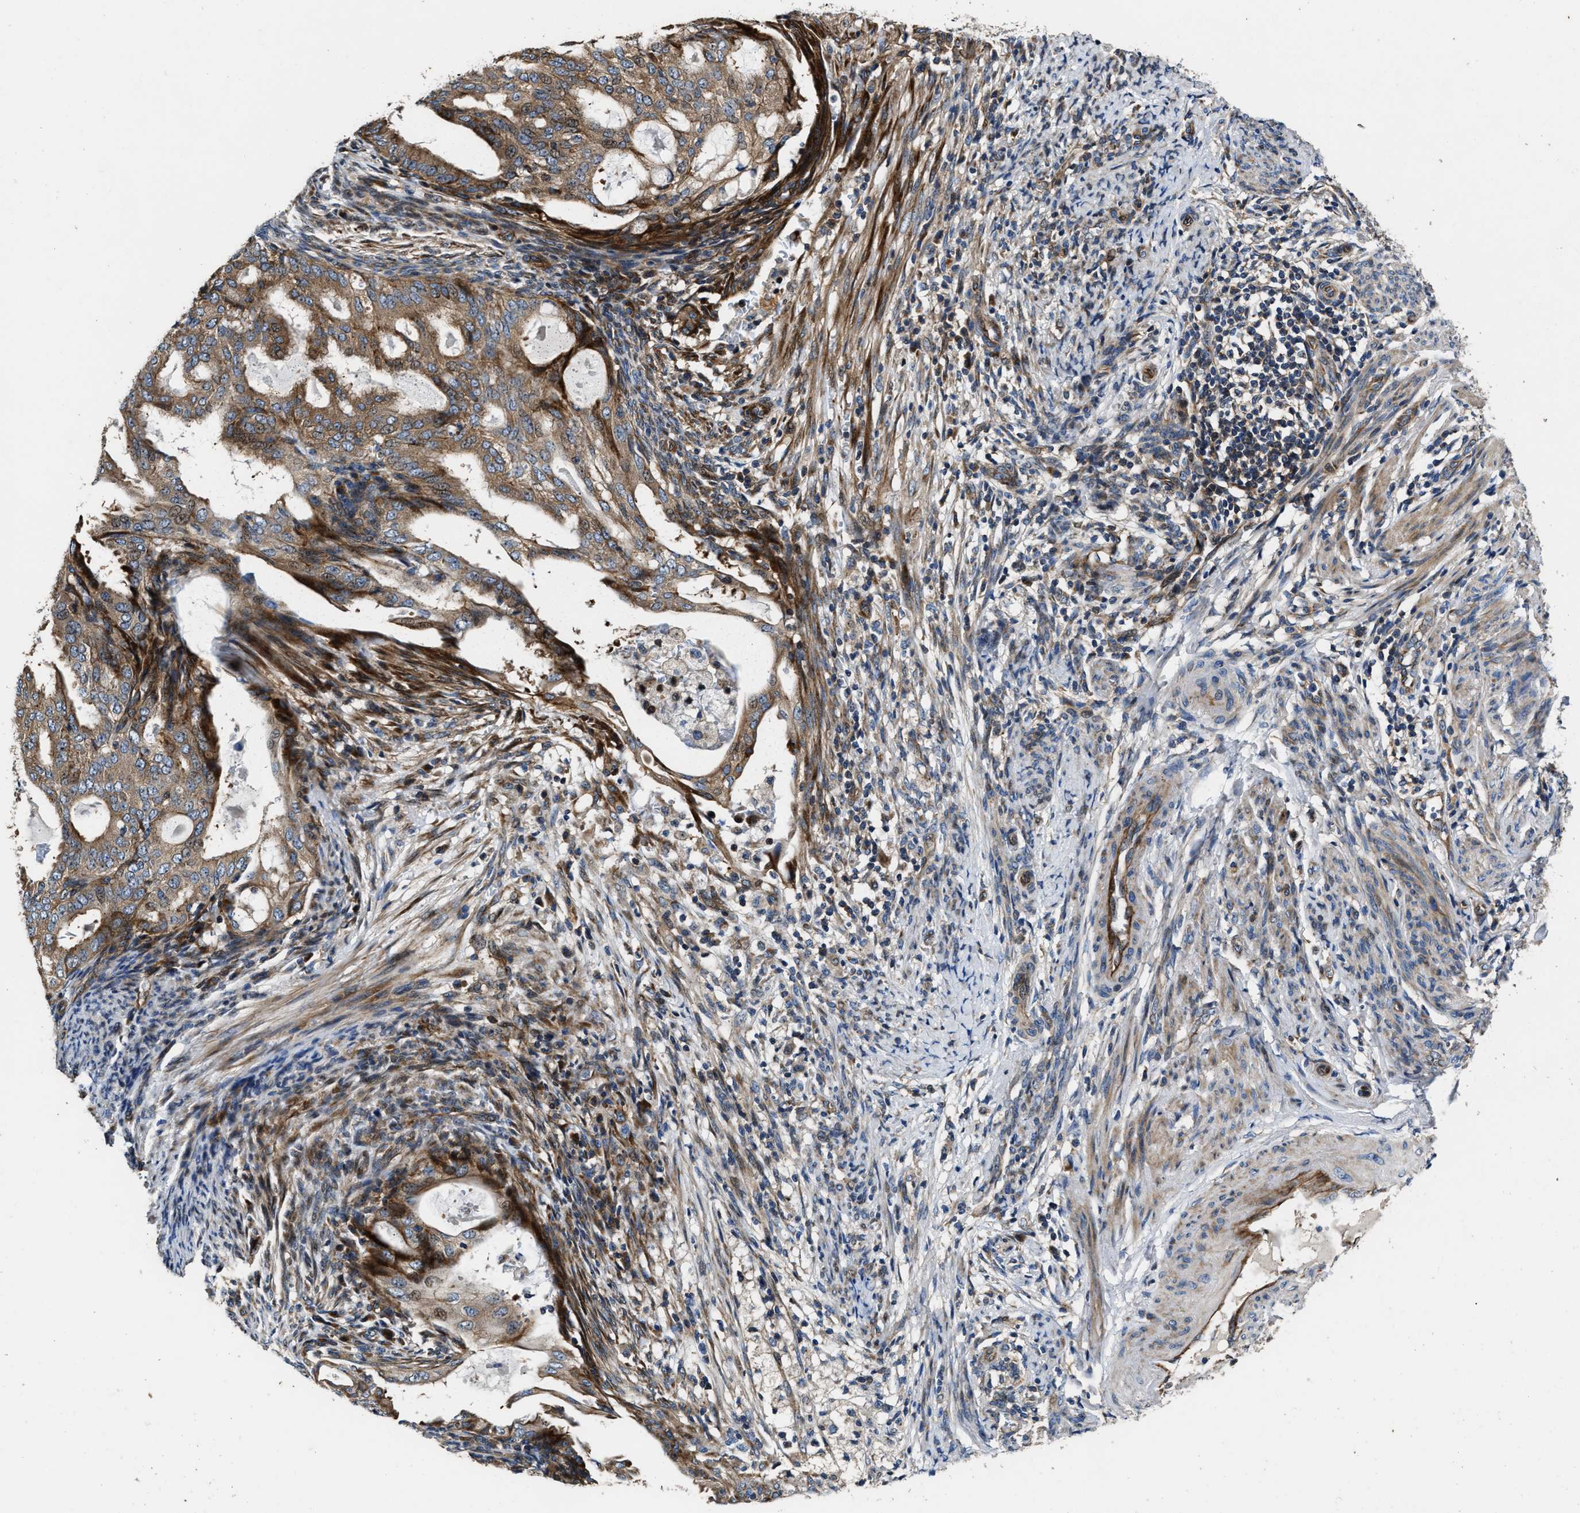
{"staining": {"intensity": "moderate", "quantity": ">75%", "location": "cytoplasmic/membranous"}, "tissue": "endometrial cancer", "cell_type": "Tumor cells", "image_type": "cancer", "snomed": [{"axis": "morphology", "description": "Adenocarcinoma, NOS"}, {"axis": "topography", "description": "Endometrium"}], "caption": "Human adenocarcinoma (endometrial) stained with a protein marker demonstrates moderate staining in tumor cells.", "gene": "PTAR1", "patient": {"sex": "female", "age": 58}}